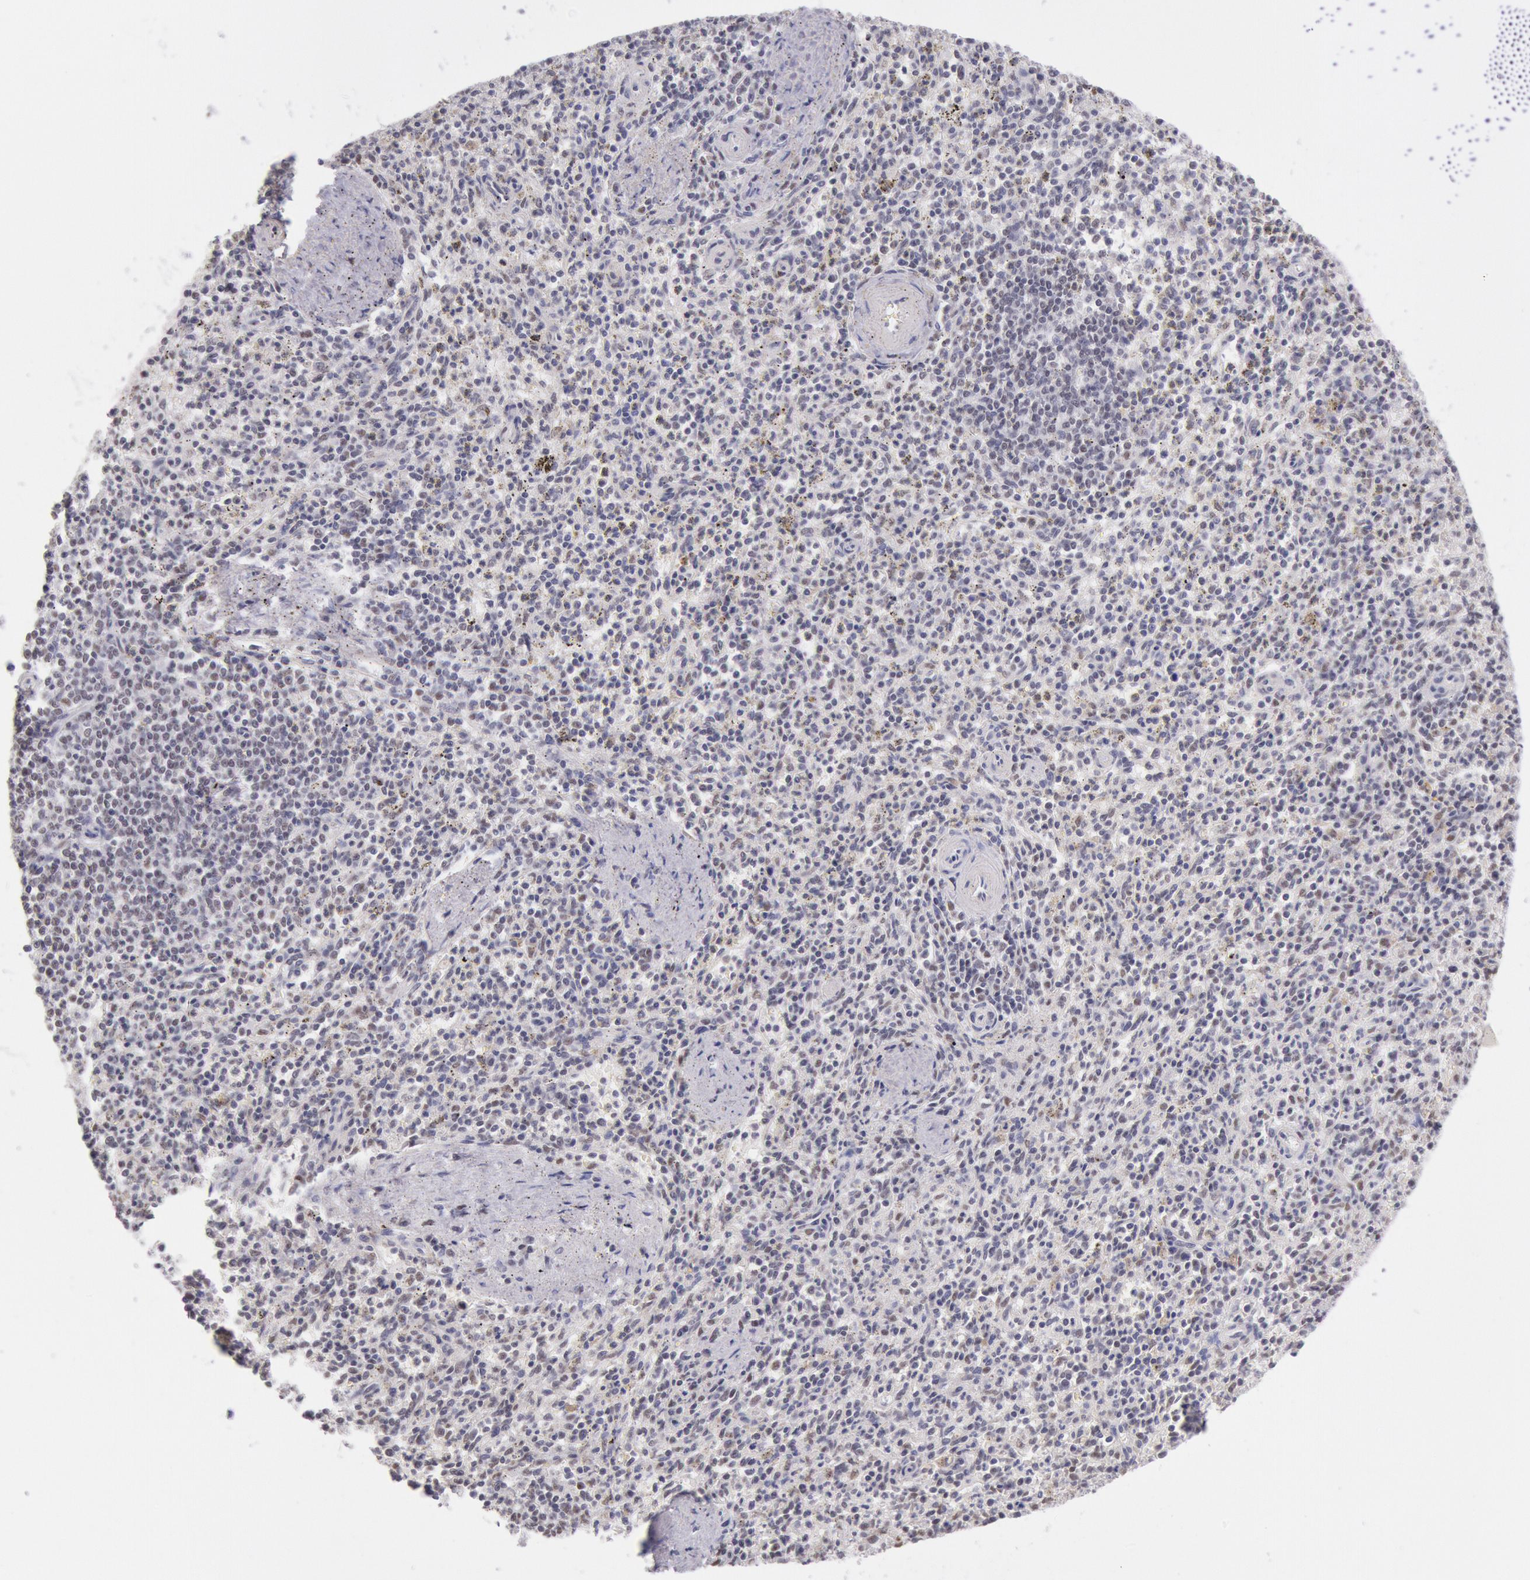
{"staining": {"intensity": "weak", "quantity": "<25%", "location": "nuclear"}, "tissue": "spleen", "cell_type": "Cells in red pulp", "image_type": "normal", "snomed": [{"axis": "morphology", "description": "Normal tissue, NOS"}, {"axis": "topography", "description": "Spleen"}], "caption": "Photomicrograph shows no significant protein expression in cells in red pulp of normal spleen. The staining was performed using DAB to visualize the protein expression in brown, while the nuclei were stained in blue with hematoxylin (Magnification: 20x).", "gene": "TASL", "patient": {"sex": "male", "age": 72}}